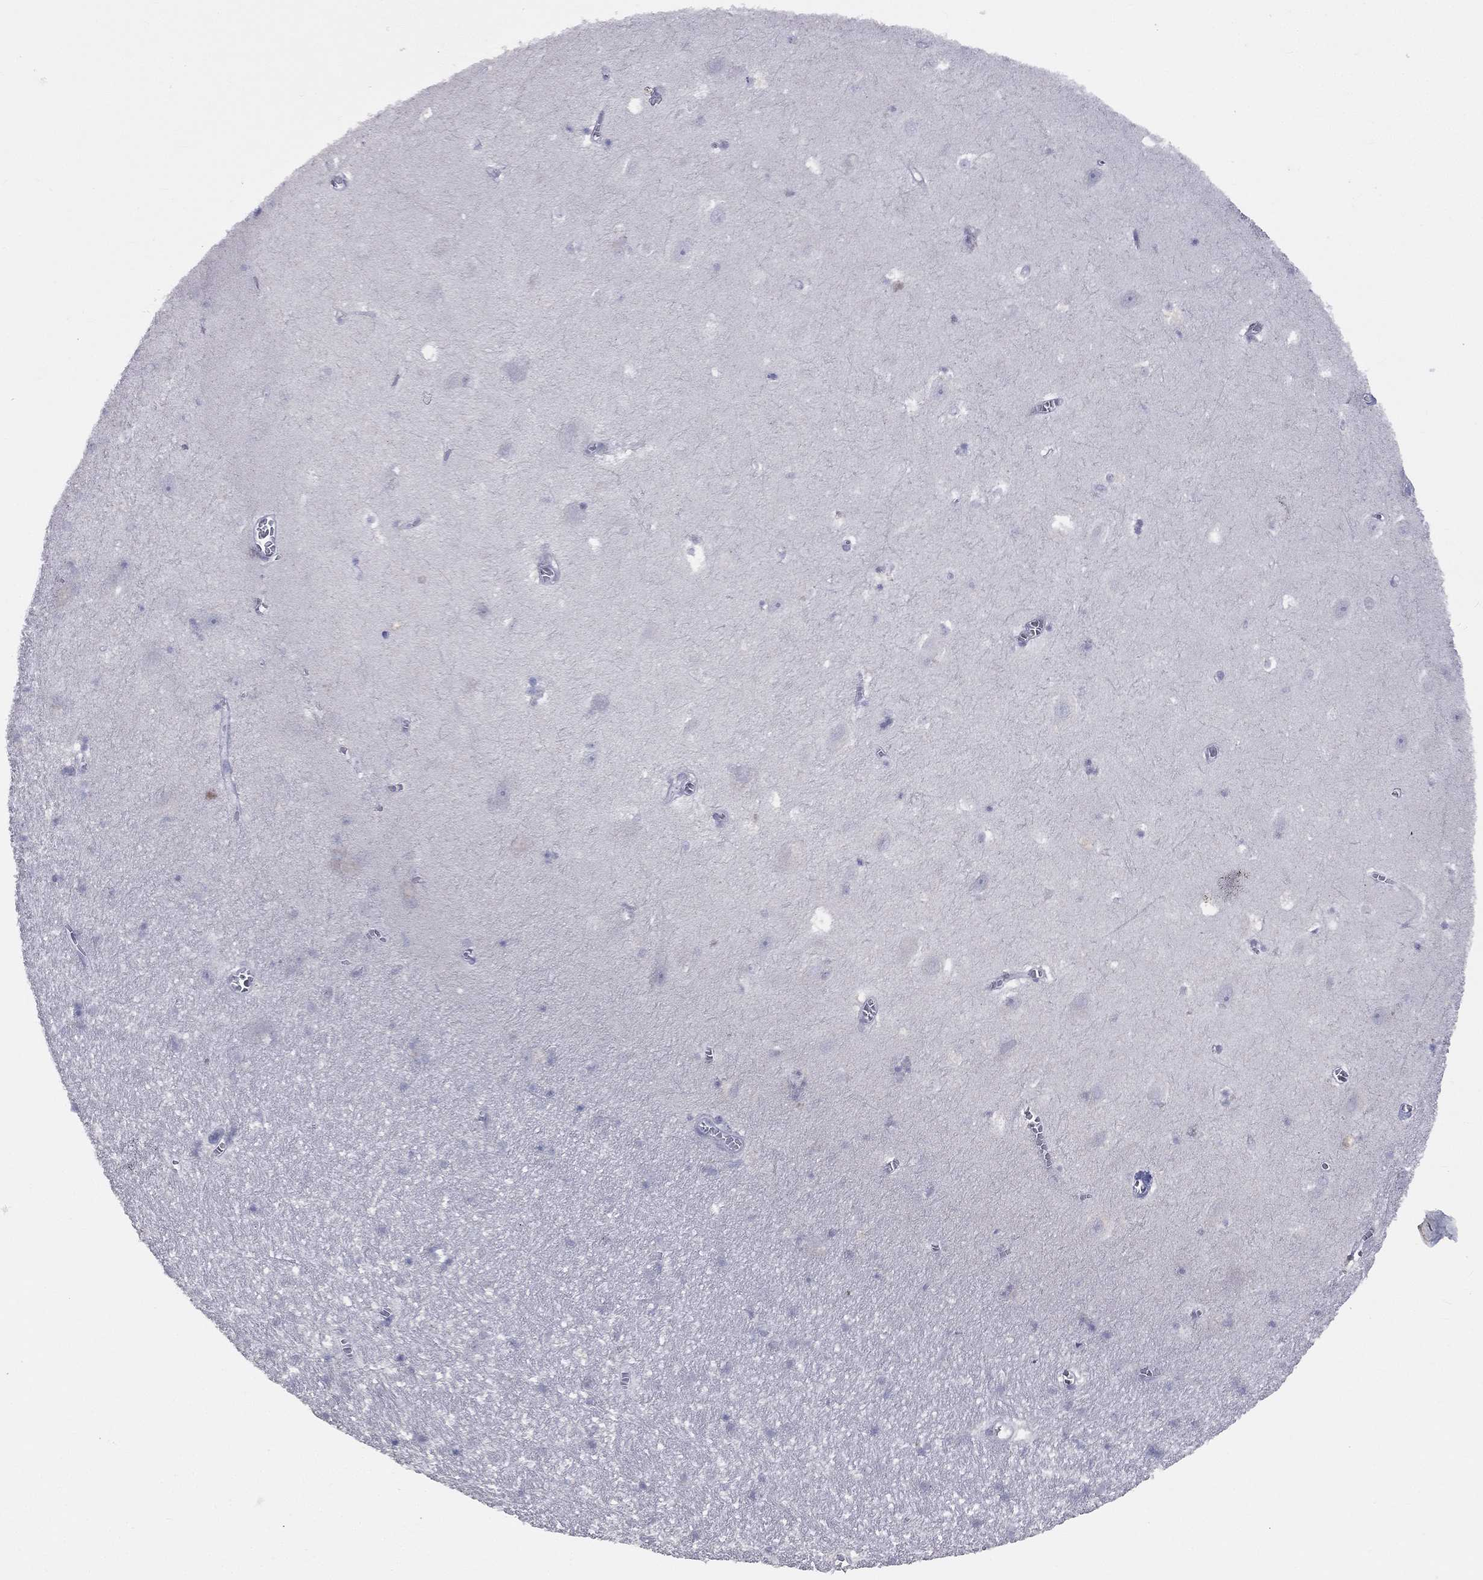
{"staining": {"intensity": "negative", "quantity": "none", "location": "none"}, "tissue": "hippocampus", "cell_type": "Glial cells", "image_type": "normal", "snomed": [{"axis": "morphology", "description": "Normal tissue, NOS"}, {"axis": "topography", "description": "Hippocampus"}], "caption": "A high-resolution image shows IHC staining of normal hippocampus, which shows no significant expression in glial cells. (DAB immunohistochemistry, high magnification).", "gene": "DMKN", "patient": {"sex": "female", "age": 64}}